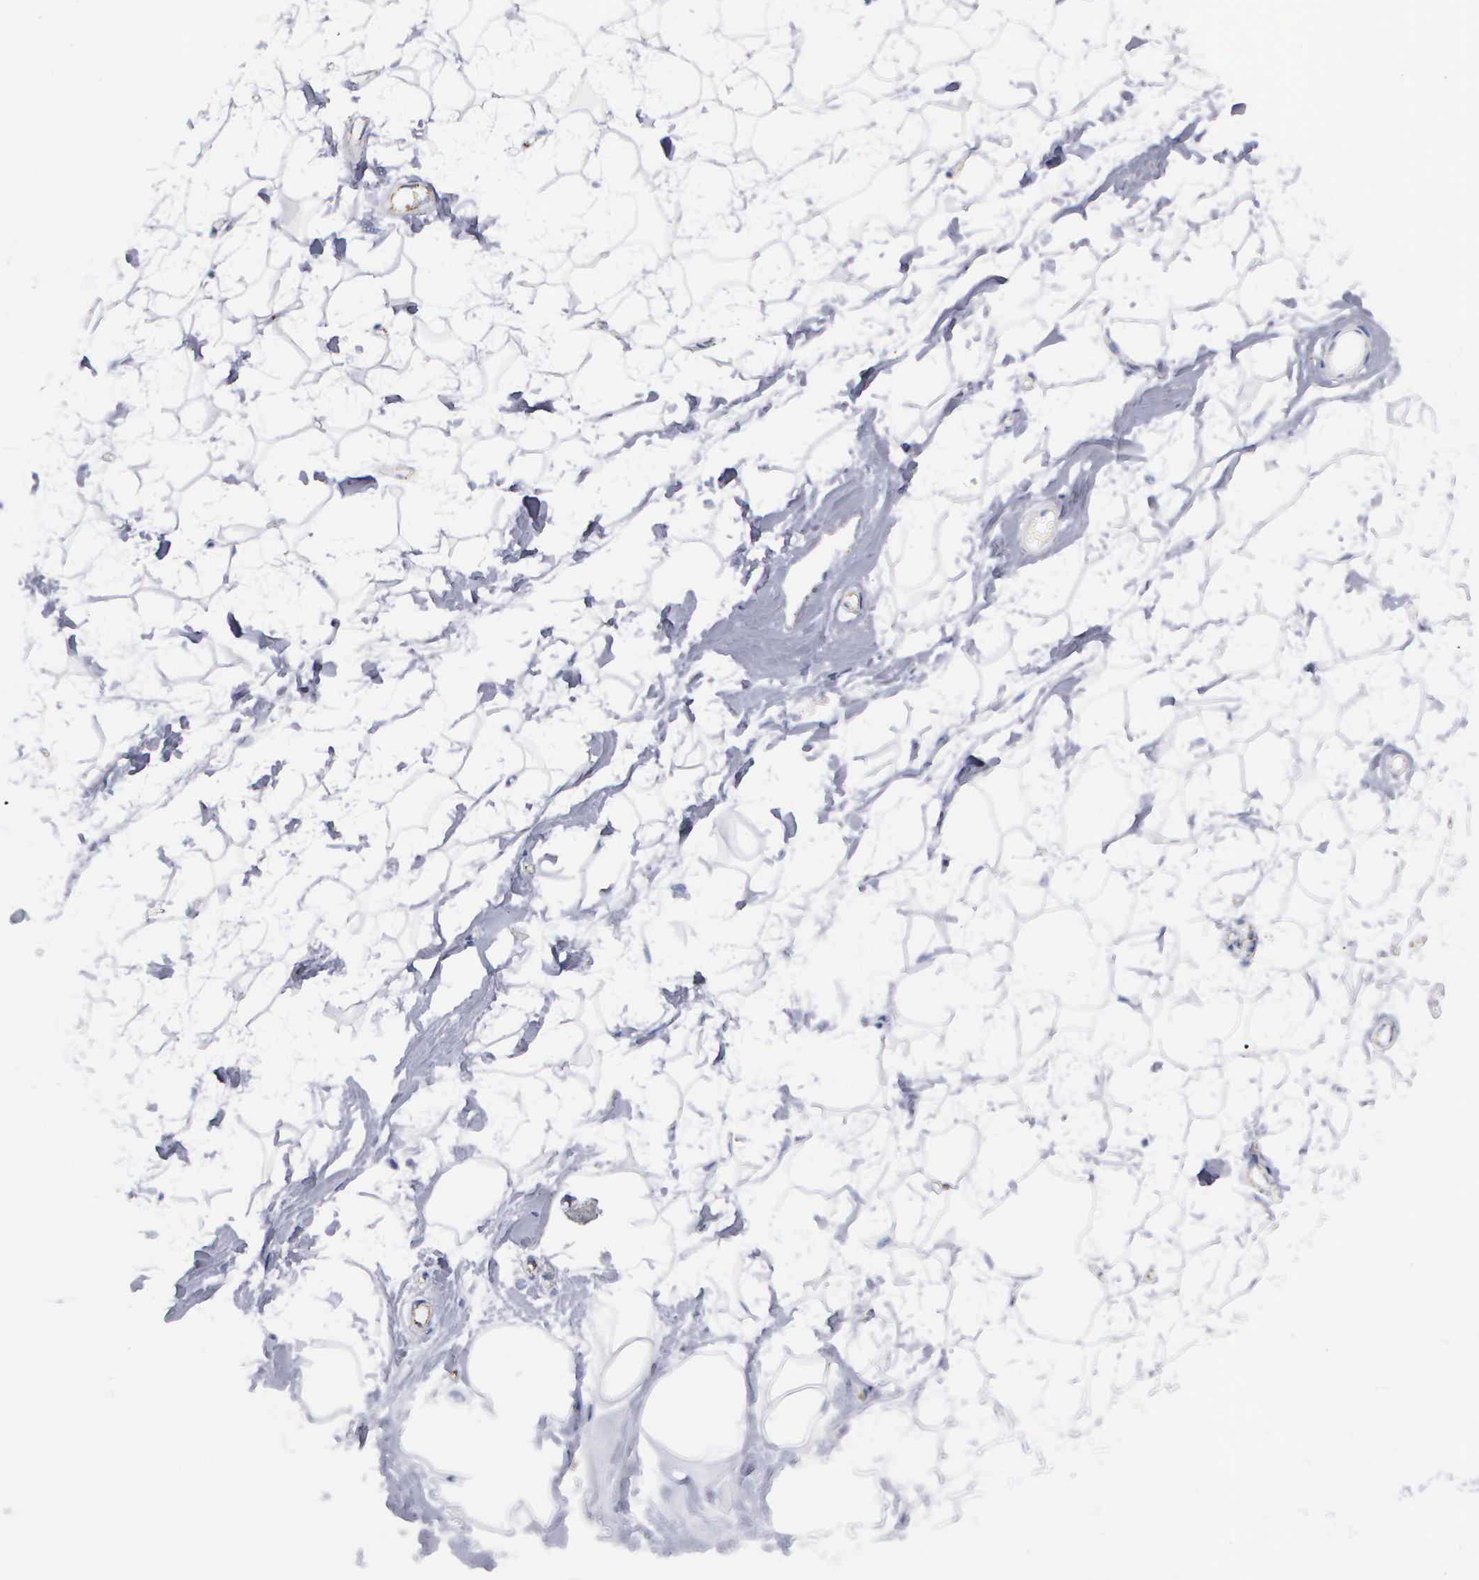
{"staining": {"intensity": "negative", "quantity": "none", "location": "none"}, "tissue": "adipose tissue", "cell_type": "Adipocytes", "image_type": "normal", "snomed": [{"axis": "morphology", "description": "Normal tissue, NOS"}, {"axis": "topography", "description": "Breast"}], "caption": "High power microscopy micrograph of an immunohistochemistry image of normal adipose tissue, revealing no significant expression in adipocytes.", "gene": "CTSH", "patient": {"sex": "female", "age": 44}}